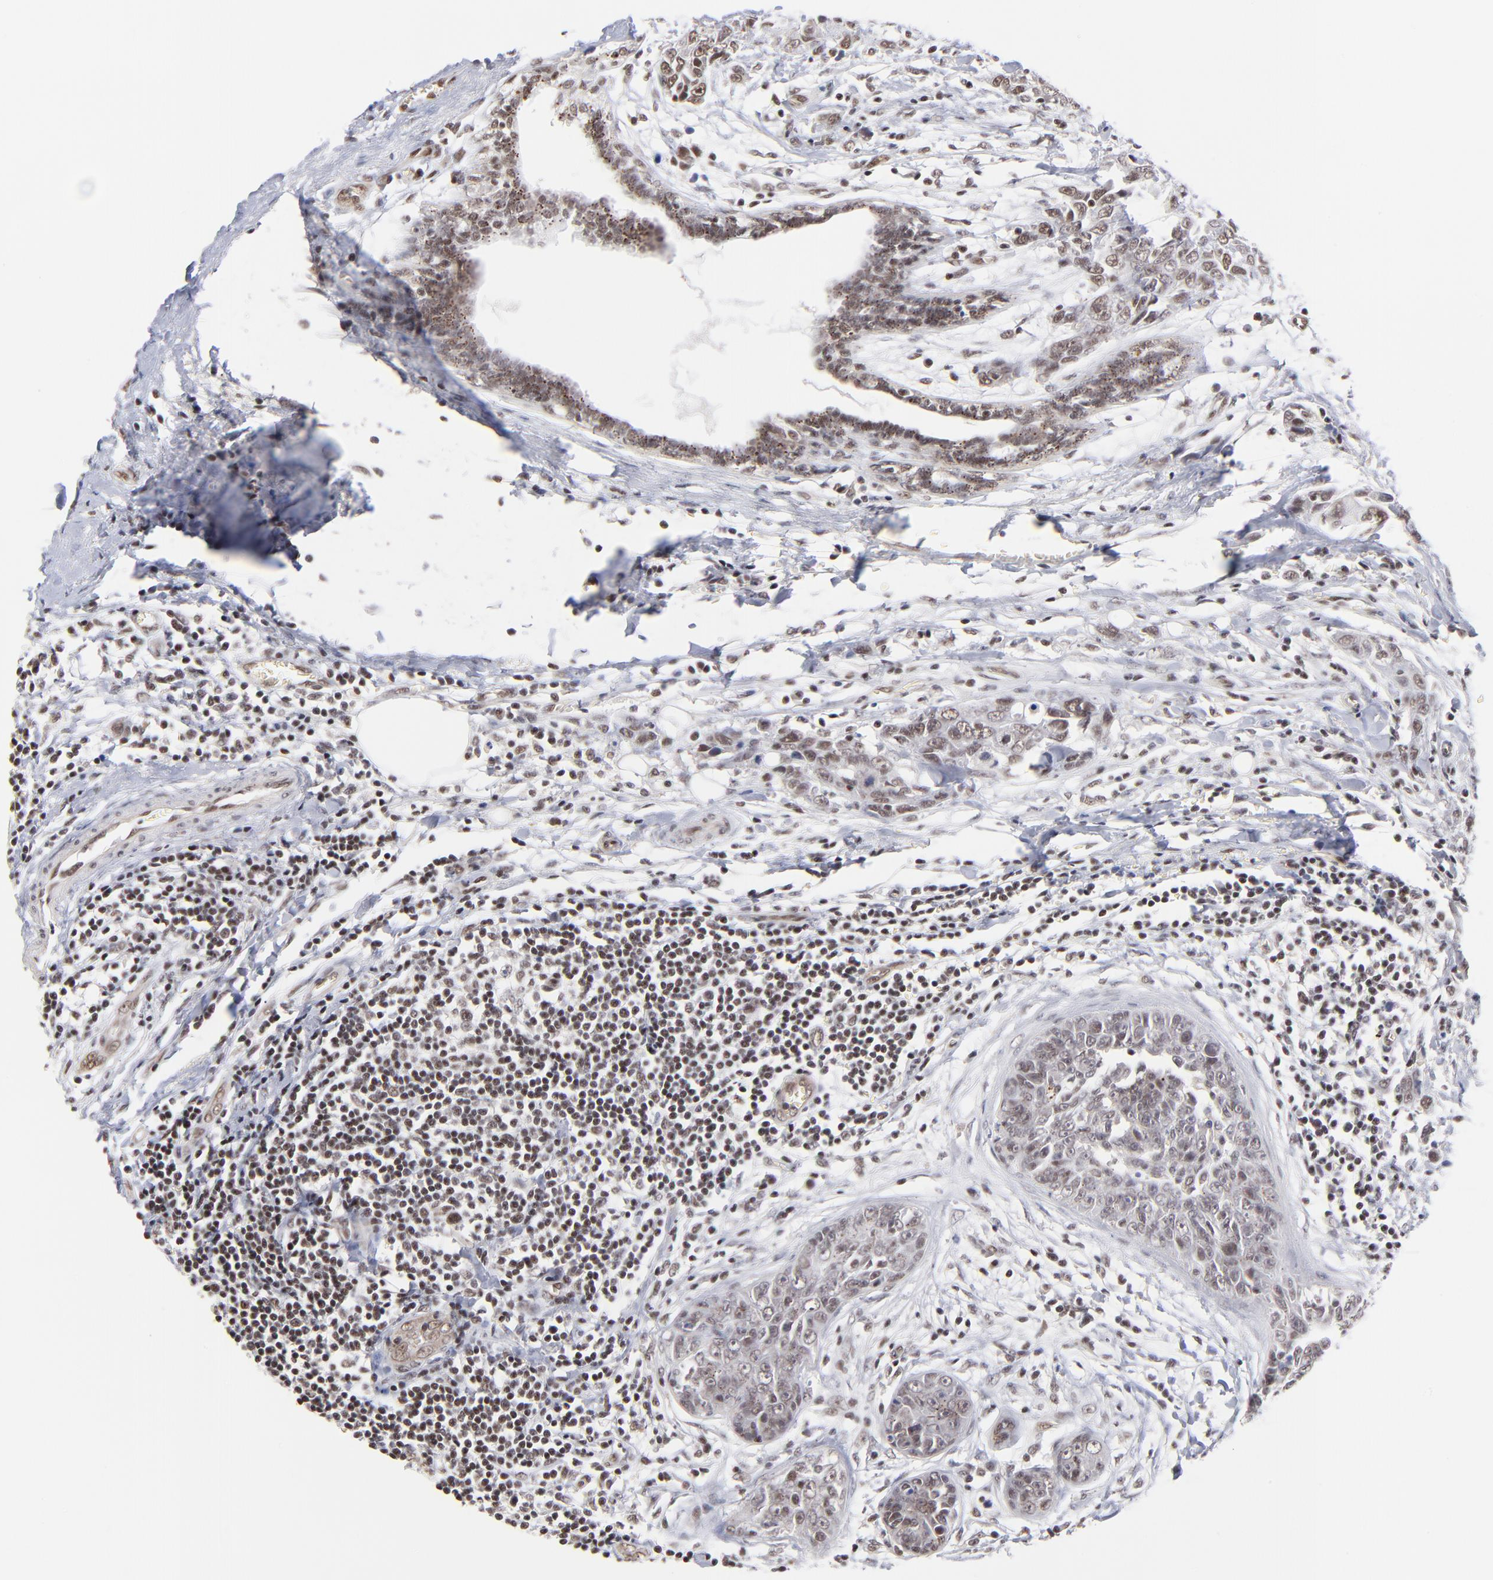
{"staining": {"intensity": "weak", "quantity": "<25%", "location": "nuclear"}, "tissue": "breast cancer", "cell_type": "Tumor cells", "image_type": "cancer", "snomed": [{"axis": "morphology", "description": "Duct carcinoma"}, {"axis": "topography", "description": "Breast"}], "caption": "This is an IHC photomicrograph of human breast cancer. There is no expression in tumor cells.", "gene": "GABPA", "patient": {"sex": "female", "age": 50}}